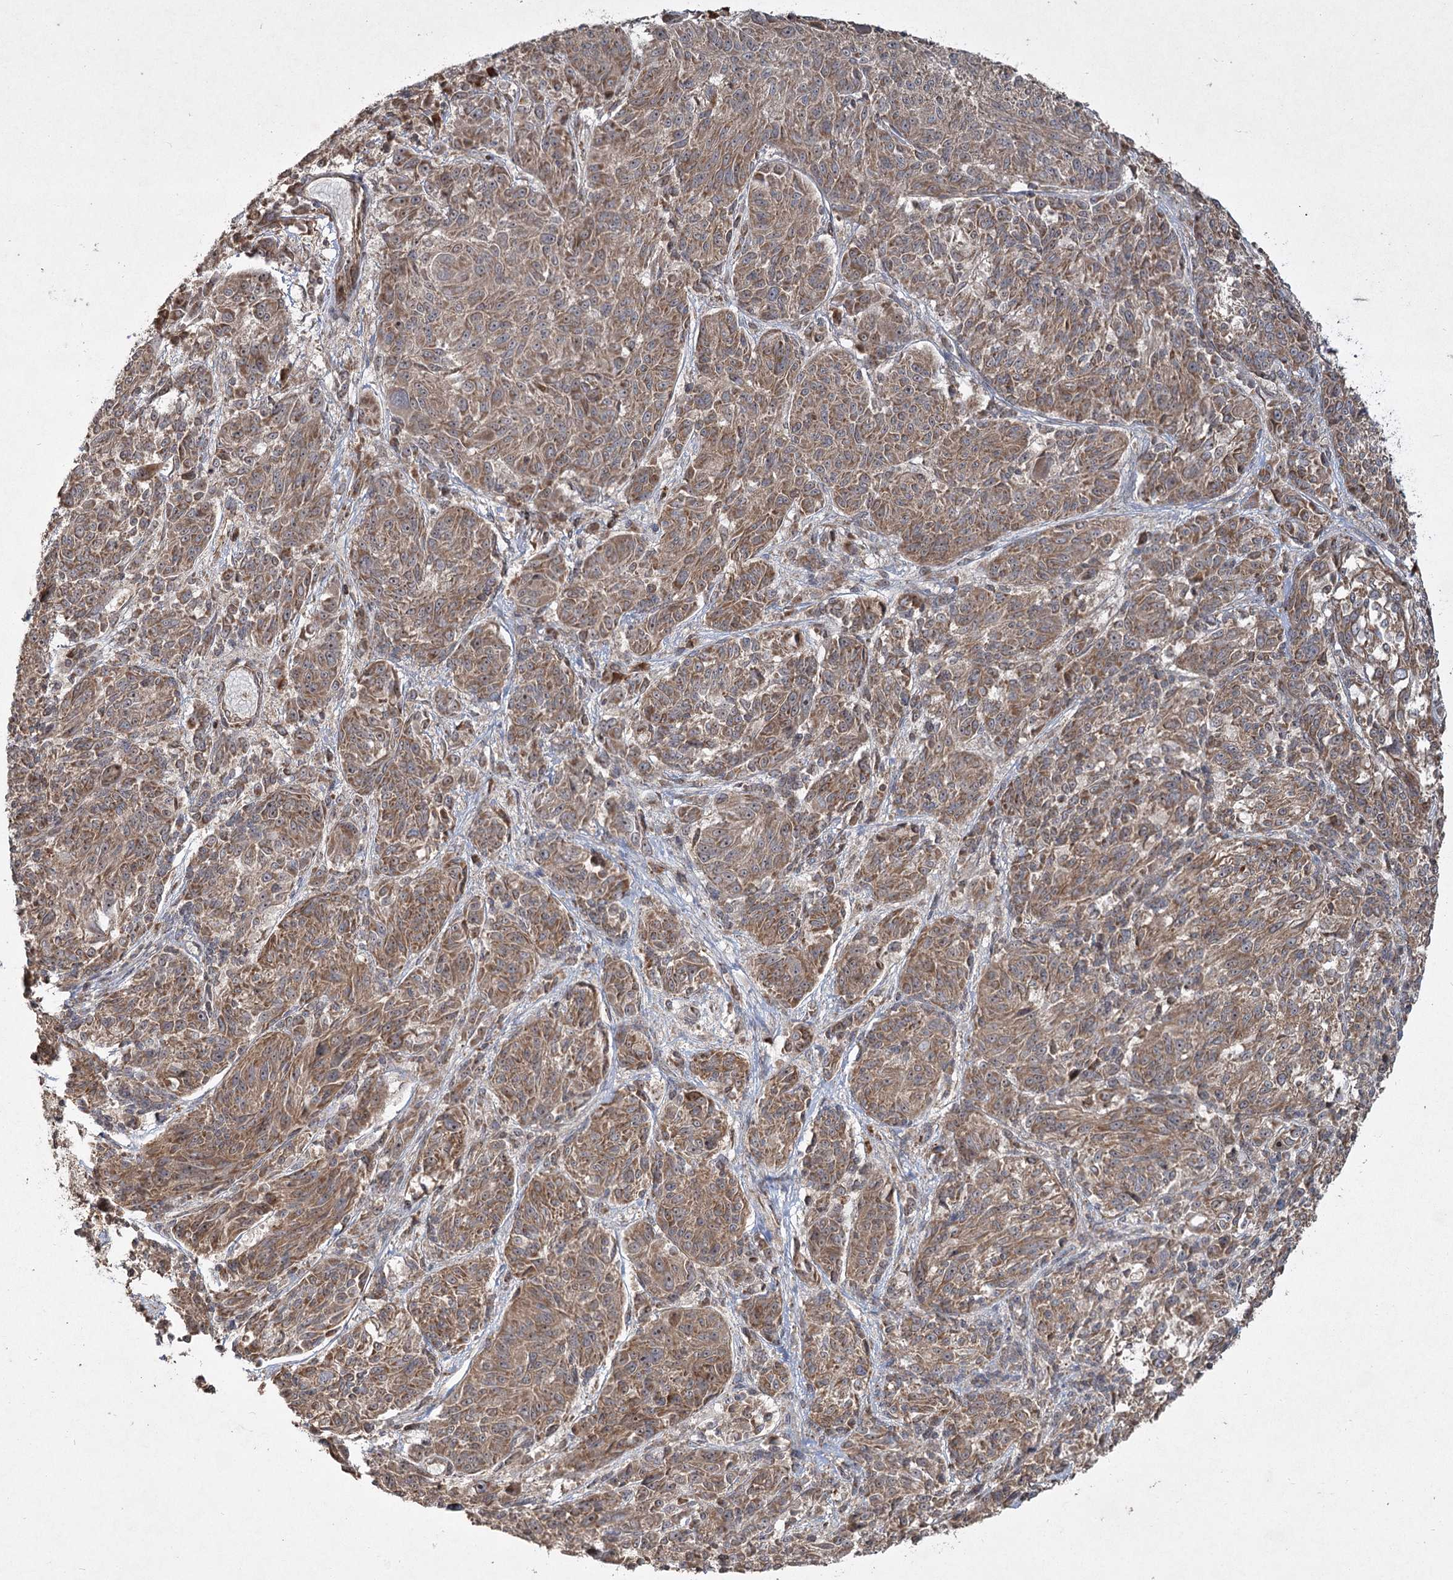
{"staining": {"intensity": "moderate", "quantity": ">75%", "location": "cytoplasmic/membranous,nuclear"}, "tissue": "melanoma", "cell_type": "Tumor cells", "image_type": "cancer", "snomed": [{"axis": "morphology", "description": "Malignant melanoma, NOS"}, {"axis": "topography", "description": "Skin"}], "caption": "Brown immunohistochemical staining in human malignant melanoma displays moderate cytoplasmic/membranous and nuclear positivity in approximately >75% of tumor cells.", "gene": "CPLANE1", "patient": {"sex": "male", "age": 53}}